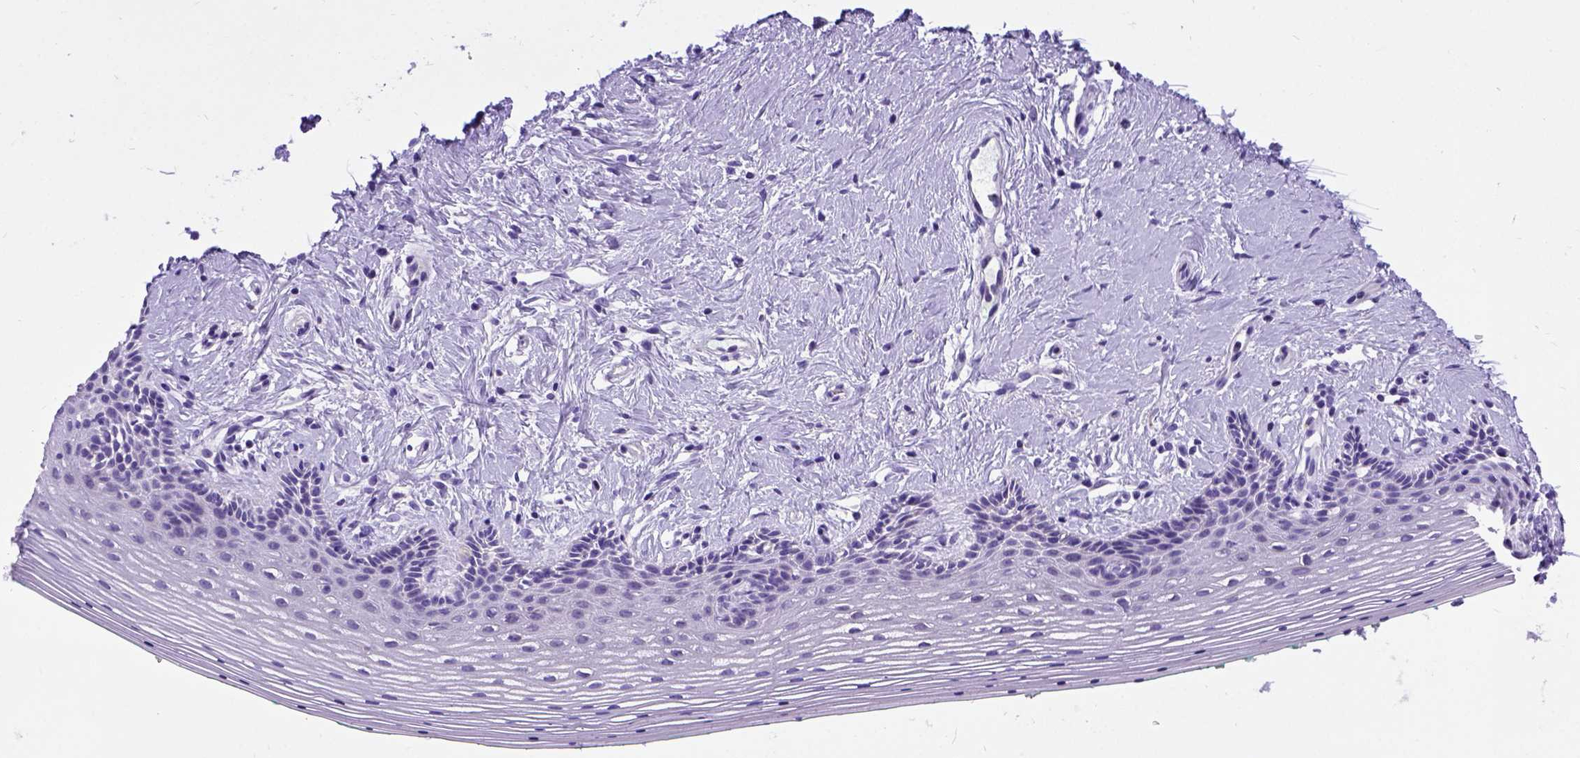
{"staining": {"intensity": "negative", "quantity": "none", "location": "none"}, "tissue": "vagina", "cell_type": "Squamous epithelial cells", "image_type": "normal", "snomed": [{"axis": "morphology", "description": "Normal tissue, NOS"}, {"axis": "topography", "description": "Vagina"}], "caption": "IHC of benign vagina demonstrates no positivity in squamous epithelial cells.", "gene": "ENSG00000254979", "patient": {"sex": "female", "age": 42}}